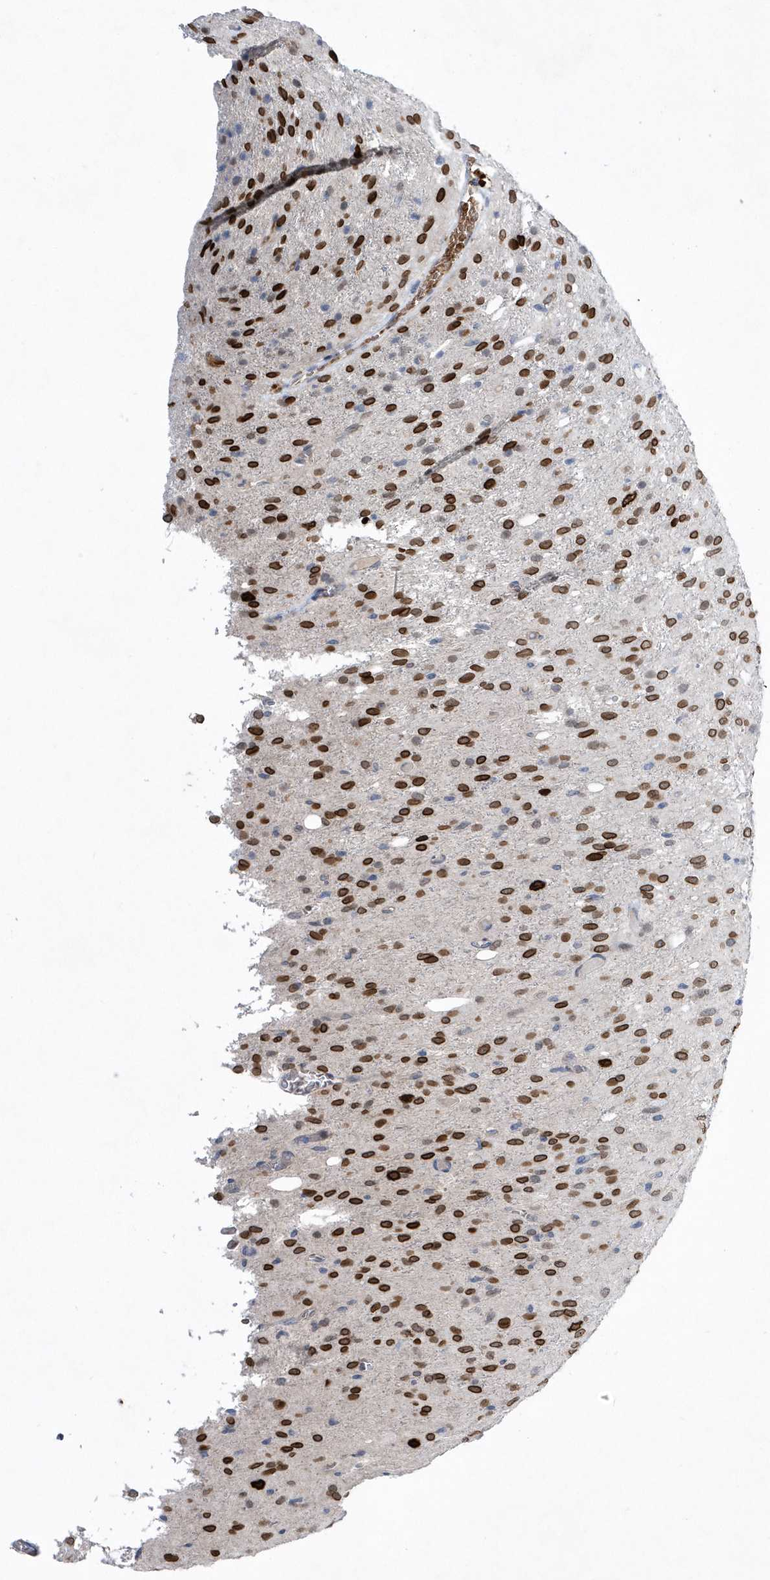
{"staining": {"intensity": "strong", "quantity": ">75%", "location": "cytoplasmic/membranous,nuclear"}, "tissue": "glioma", "cell_type": "Tumor cells", "image_type": "cancer", "snomed": [{"axis": "morphology", "description": "Glioma, malignant, High grade"}, {"axis": "topography", "description": "Brain"}], "caption": "Immunohistochemical staining of malignant high-grade glioma reveals strong cytoplasmic/membranous and nuclear protein positivity in about >75% of tumor cells. (Brightfield microscopy of DAB IHC at high magnification).", "gene": "ZNF875", "patient": {"sex": "female", "age": 59}}